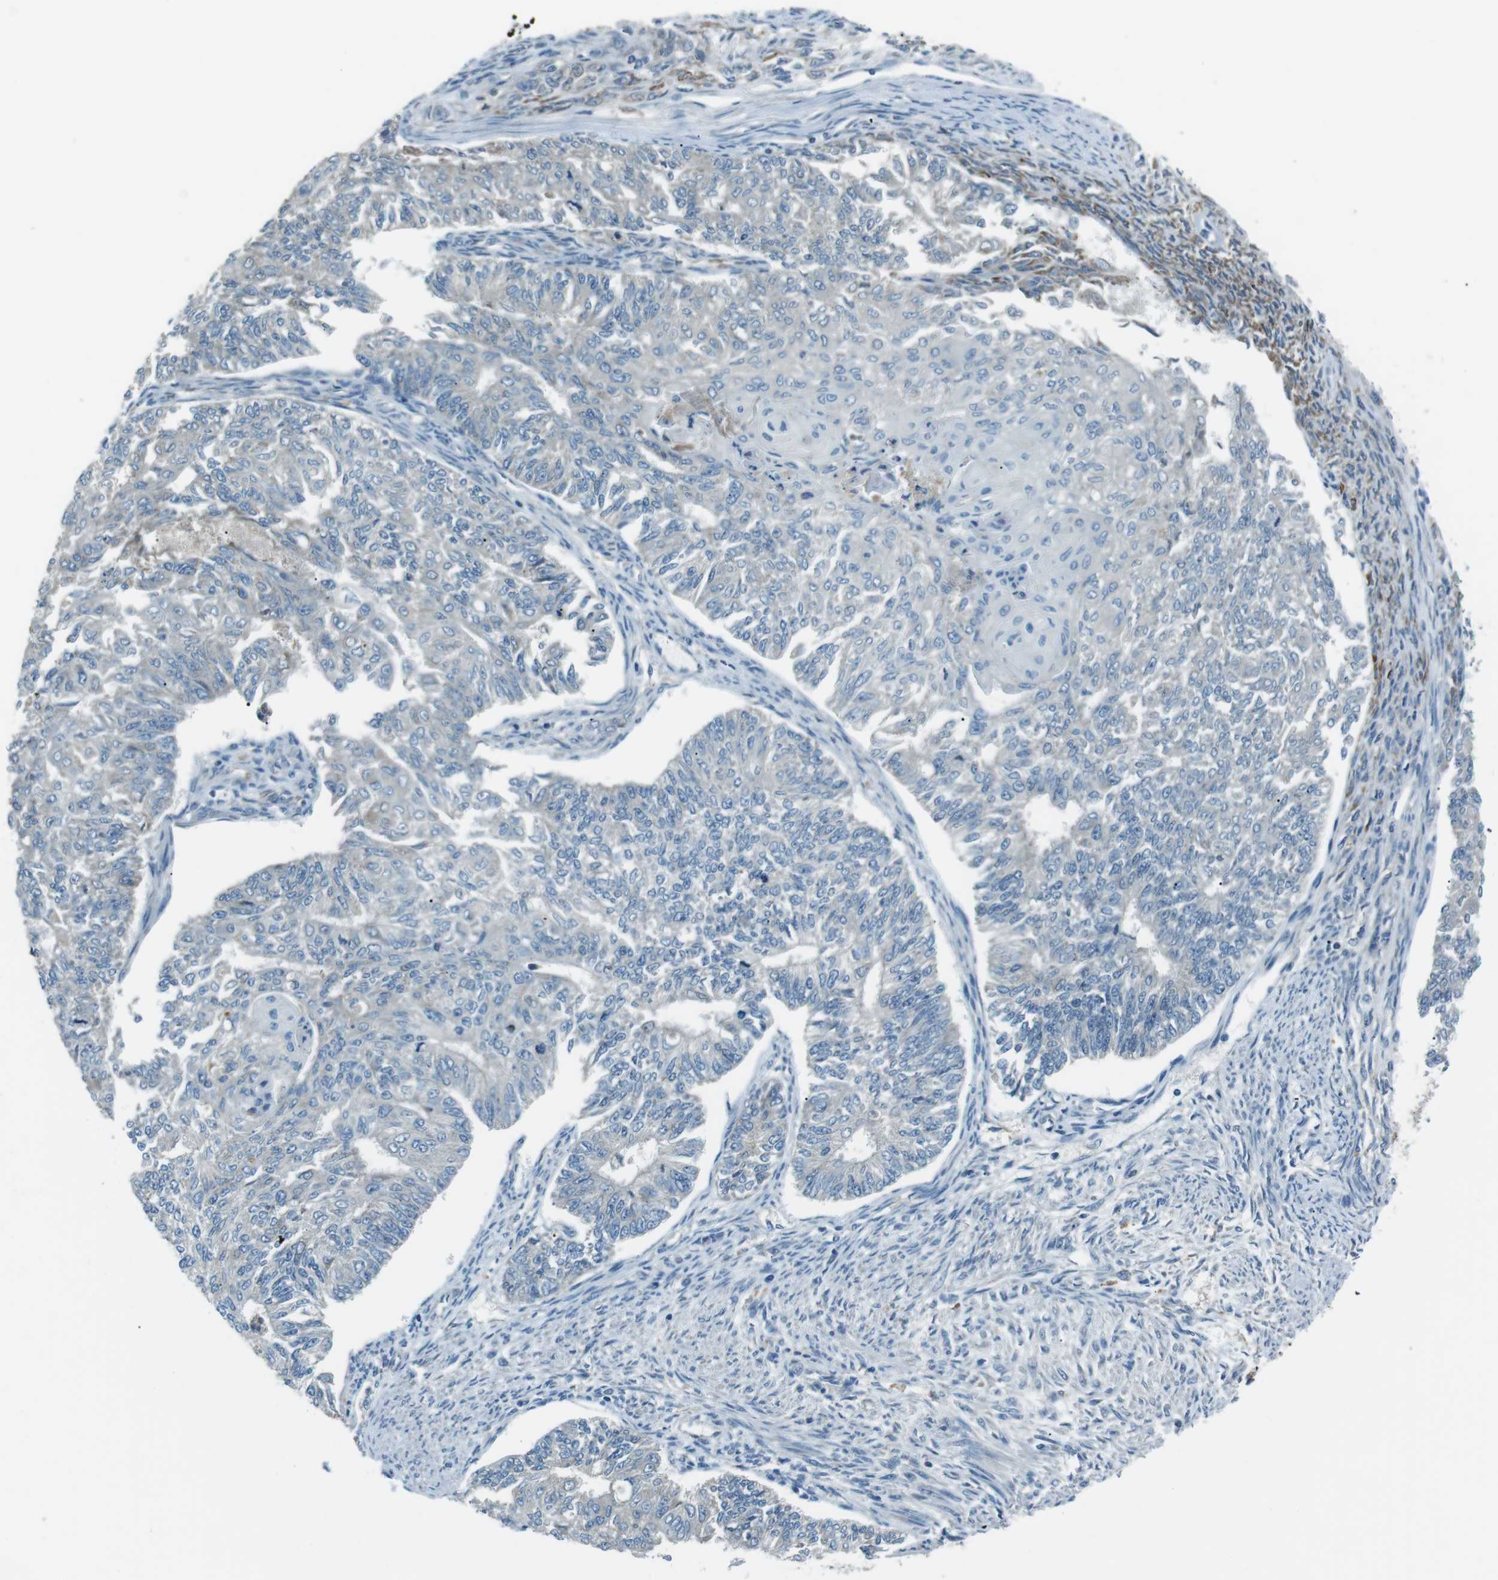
{"staining": {"intensity": "negative", "quantity": "none", "location": "none"}, "tissue": "endometrial cancer", "cell_type": "Tumor cells", "image_type": "cancer", "snomed": [{"axis": "morphology", "description": "Adenocarcinoma, NOS"}, {"axis": "topography", "description": "Endometrium"}], "caption": "Immunohistochemical staining of endometrial cancer displays no significant positivity in tumor cells.", "gene": "FAM3B", "patient": {"sex": "female", "age": 32}}